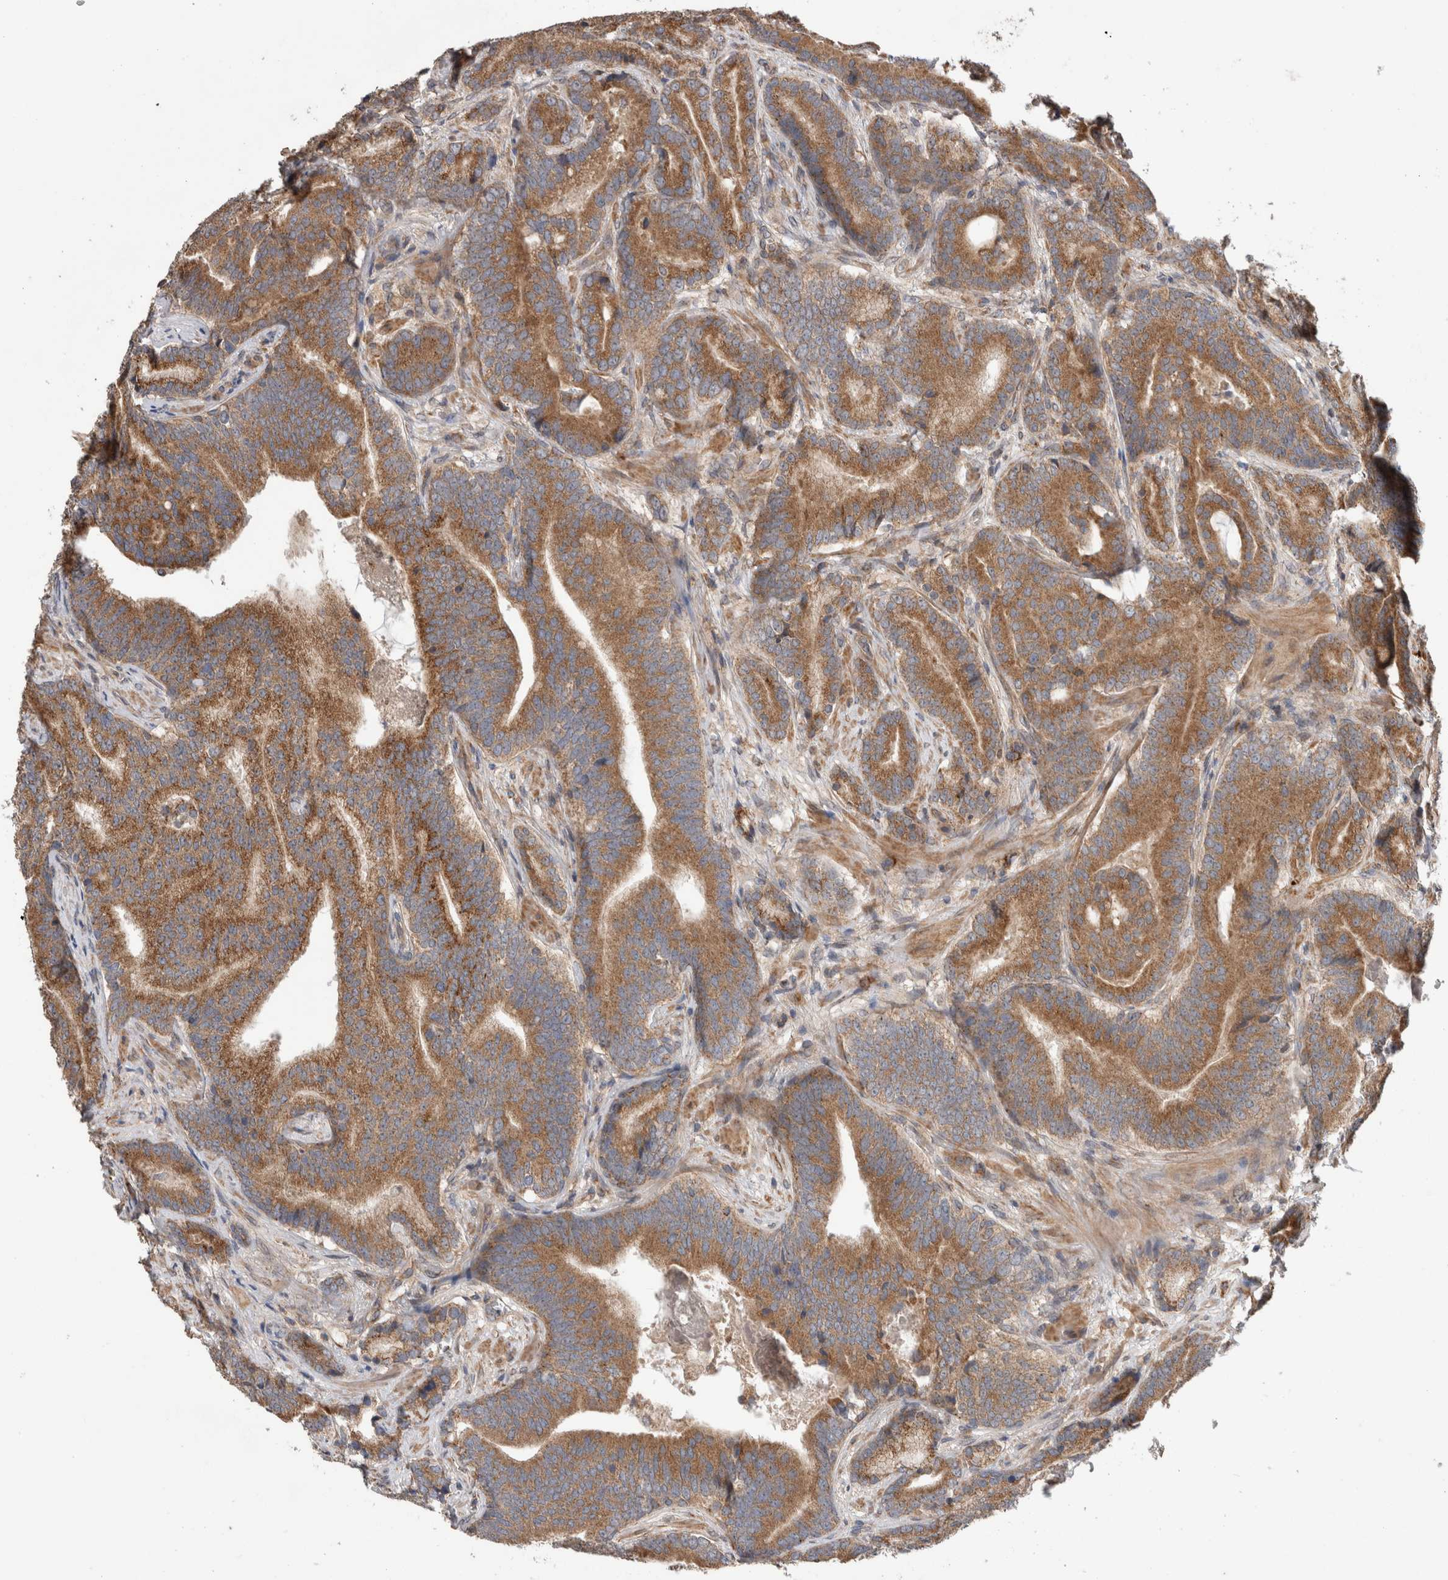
{"staining": {"intensity": "strong", "quantity": ">75%", "location": "cytoplasmic/membranous"}, "tissue": "prostate cancer", "cell_type": "Tumor cells", "image_type": "cancer", "snomed": [{"axis": "morphology", "description": "Adenocarcinoma, High grade"}, {"axis": "topography", "description": "Prostate"}], "caption": "Immunohistochemistry micrograph of neoplastic tissue: prostate cancer (adenocarcinoma (high-grade)) stained using immunohistochemistry reveals high levels of strong protein expression localized specifically in the cytoplasmic/membranous of tumor cells, appearing as a cytoplasmic/membranous brown color.", "gene": "TRIM5", "patient": {"sex": "male", "age": 55}}